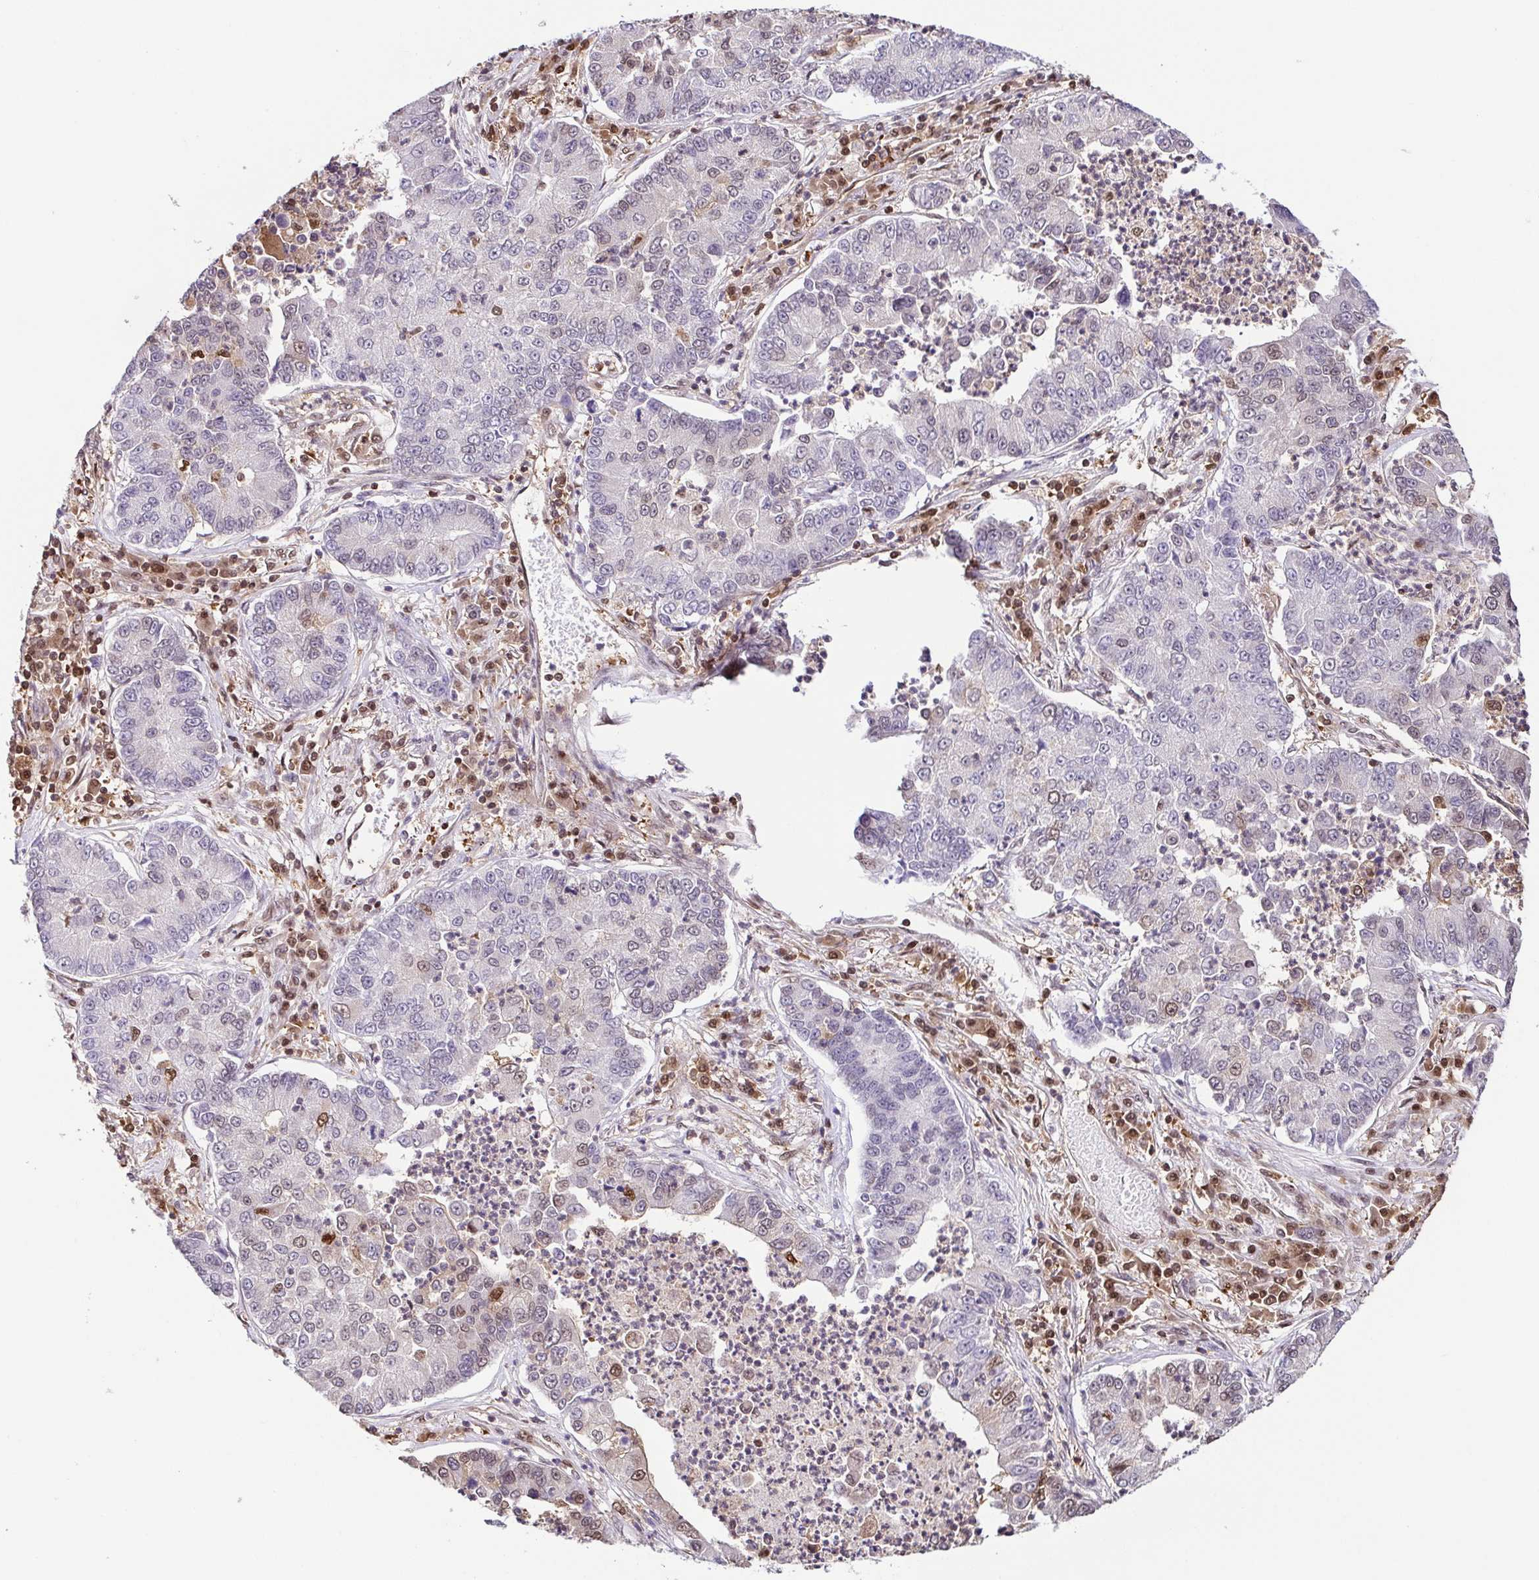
{"staining": {"intensity": "weak", "quantity": "<25%", "location": "nuclear"}, "tissue": "lung cancer", "cell_type": "Tumor cells", "image_type": "cancer", "snomed": [{"axis": "morphology", "description": "Adenocarcinoma, NOS"}, {"axis": "topography", "description": "Lung"}], "caption": "There is no significant expression in tumor cells of lung cancer.", "gene": "PSMB9", "patient": {"sex": "female", "age": 57}}